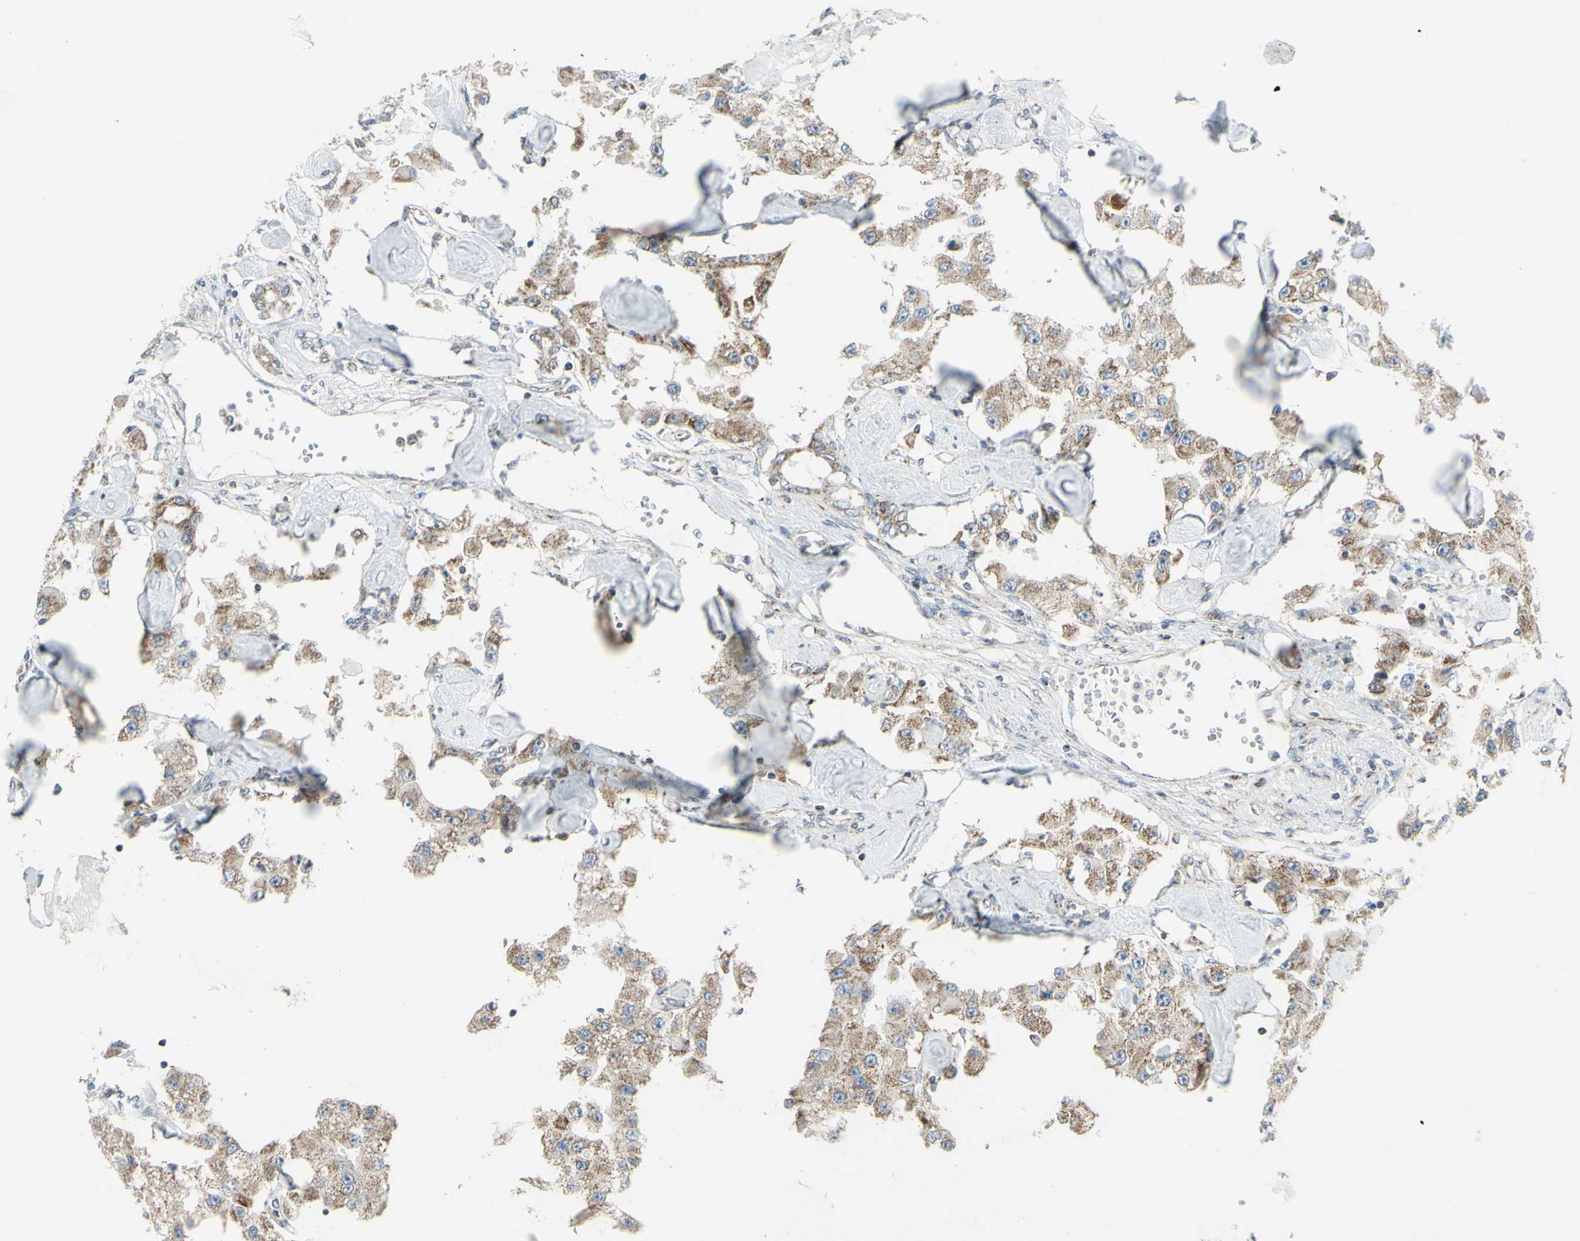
{"staining": {"intensity": "weak", "quantity": ">75%", "location": "cytoplasmic/membranous"}, "tissue": "carcinoid", "cell_type": "Tumor cells", "image_type": "cancer", "snomed": [{"axis": "morphology", "description": "Carcinoid, malignant, NOS"}, {"axis": "topography", "description": "Pancreas"}], "caption": "Brown immunohistochemical staining in carcinoid demonstrates weak cytoplasmic/membranous staining in about >75% of tumor cells.", "gene": "FAM171B", "patient": {"sex": "male", "age": 41}}